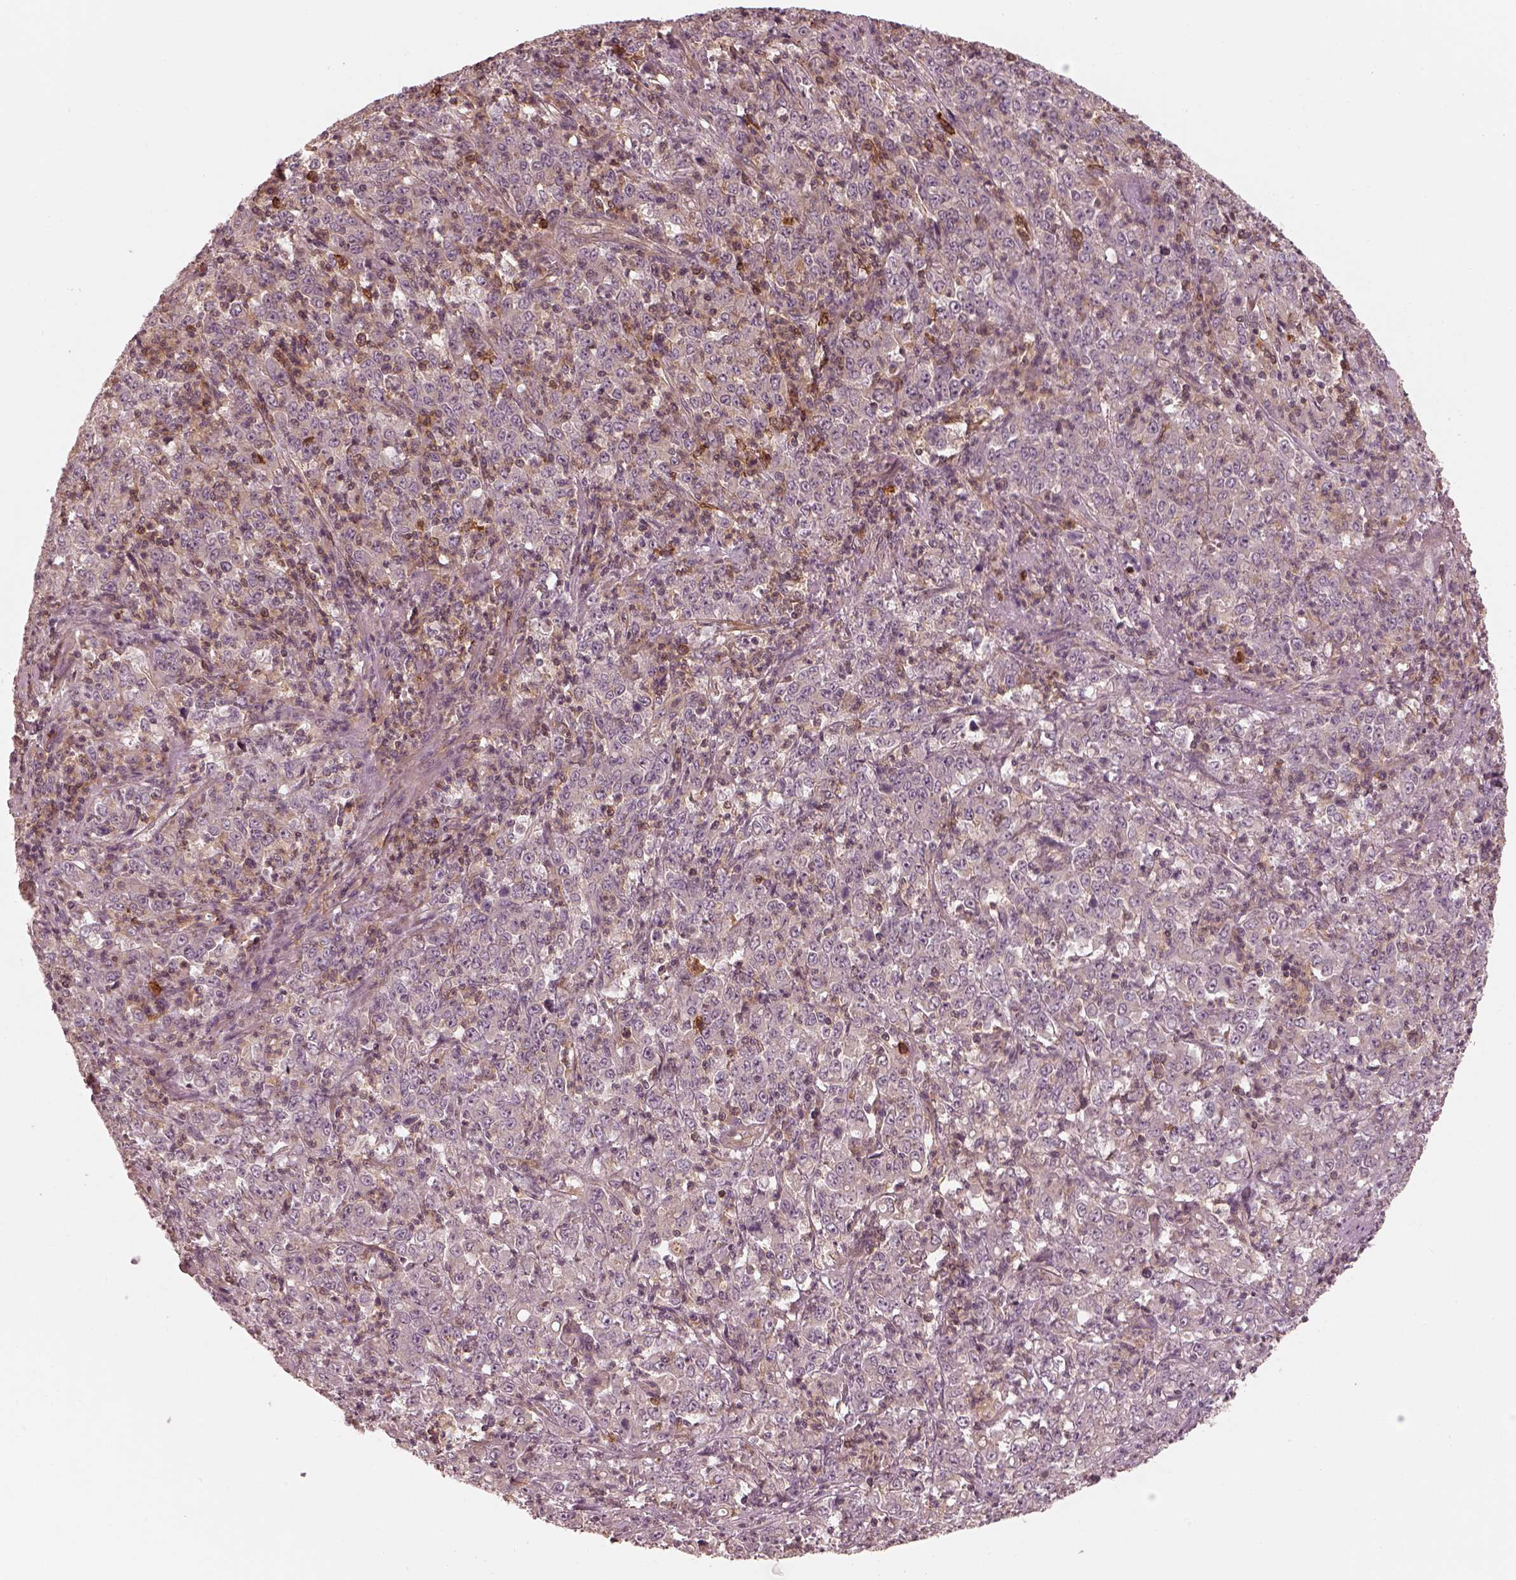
{"staining": {"intensity": "negative", "quantity": "none", "location": "none"}, "tissue": "stomach cancer", "cell_type": "Tumor cells", "image_type": "cancer", "snomed": [{"axis": "morphology", "description": "Adenocarcinoma, NOS"}, {"axis": "topography", "description": "Stomach, lower"}], "caption": "Stomach cancer (adenocarcinoma) stained for a protein using IHC displays no expression tumor cells.", "gene": "FAM107B", "patient": {"sex": "female", "age": 71}}